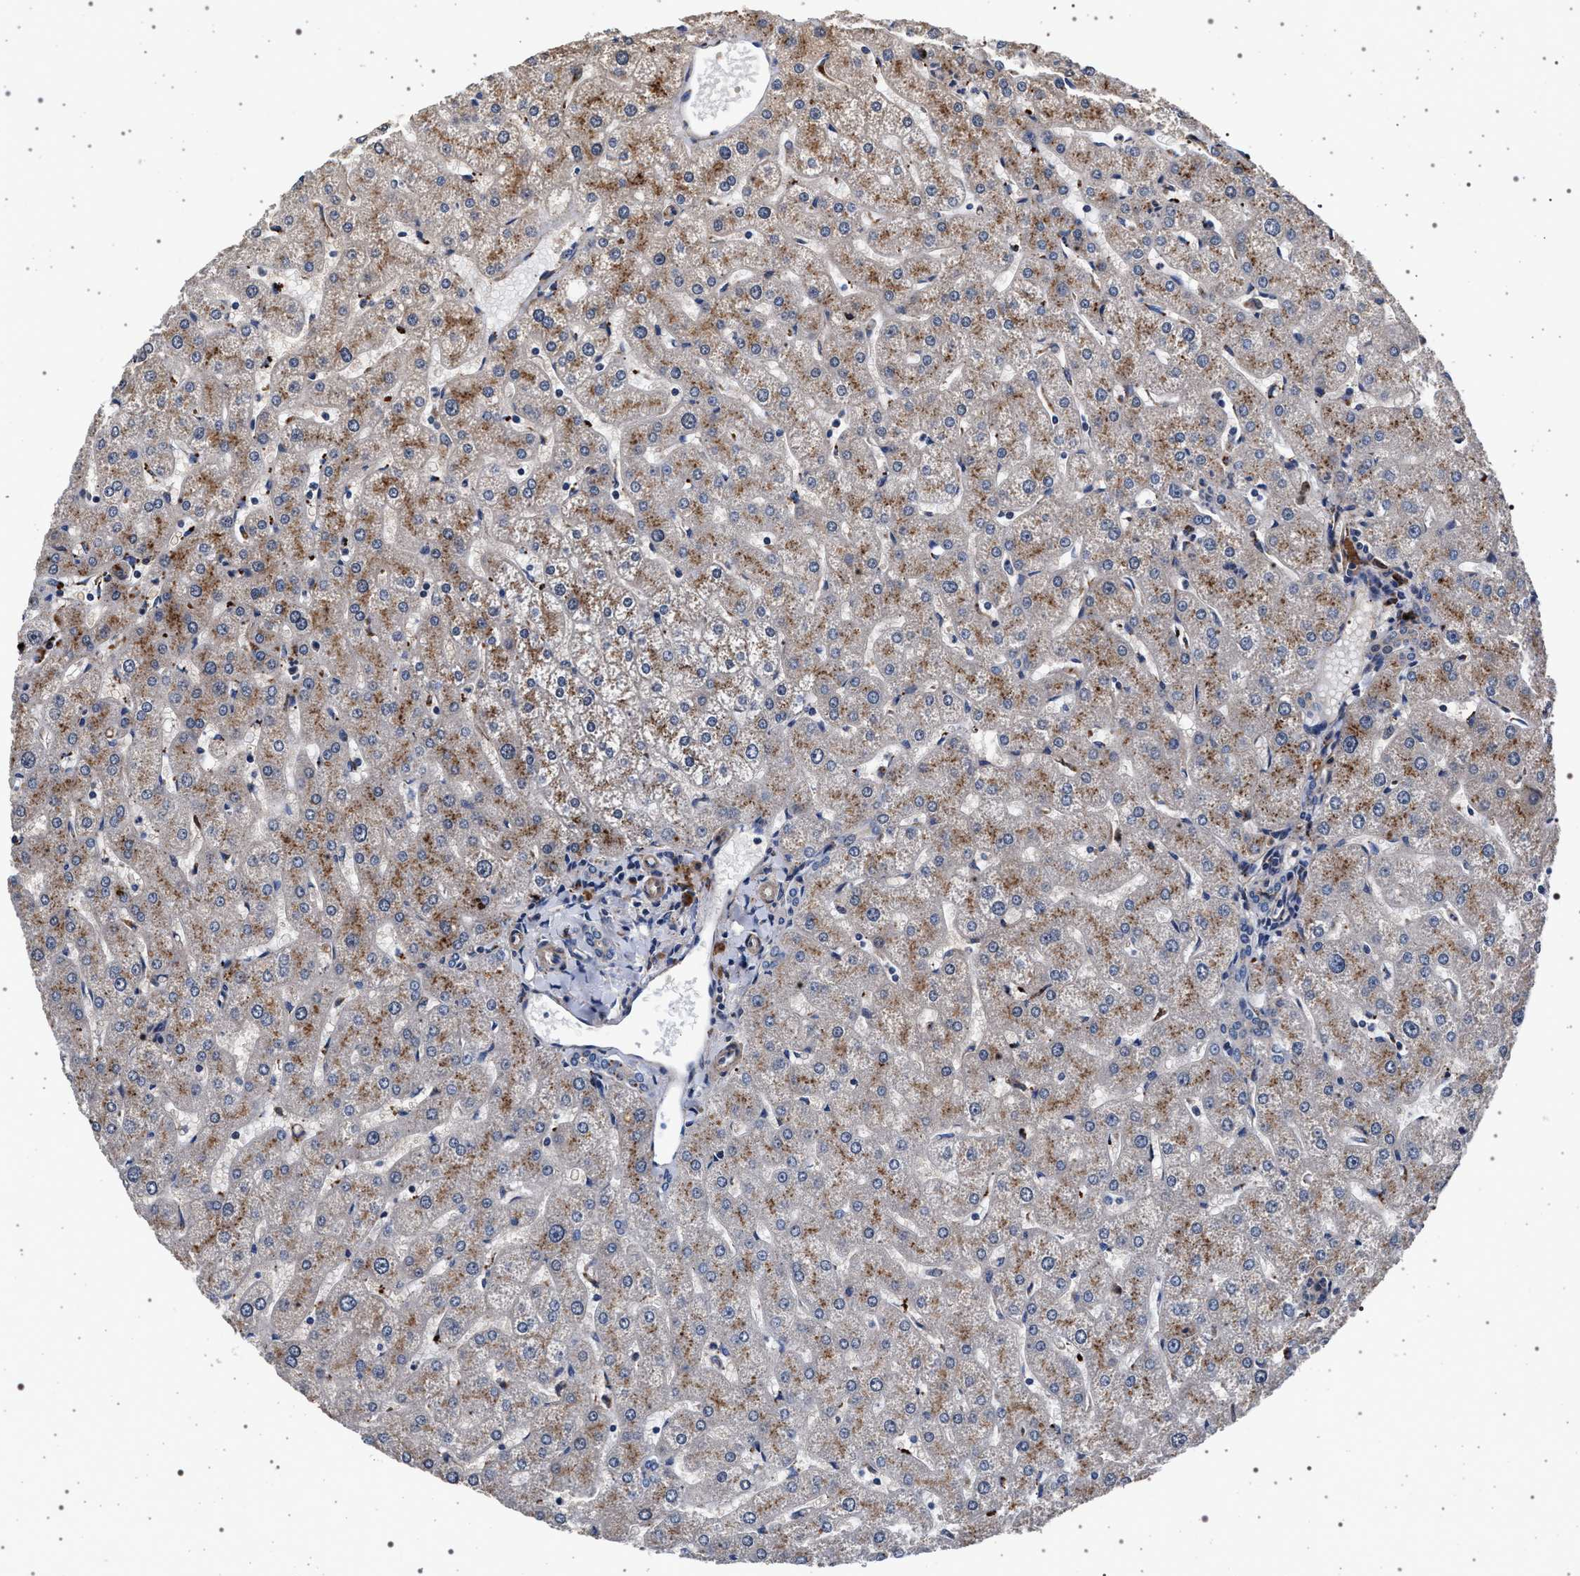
{"staining": {"intensity": "negative", "quantity": "none", "location": "none"}, "tissue": "liver", "cell_type": "Cholangiocytes", "image_type": "normal", "snomed": [{"axis": "morphology", "description": "Normal tissue, NOS"}, {"axis": "topography", "description": "Liver"}], "caption": "IHC micrograph of unremarkable liver: liver stained with DAB displays no significant protein staining in cholangiocytes. (Brightfield microscopy of DAB (3,3'-diaminobenzidine) IHC at high magnification).", "gene": "KCNK6", "patient": {"sex": "male", "age": 67}}